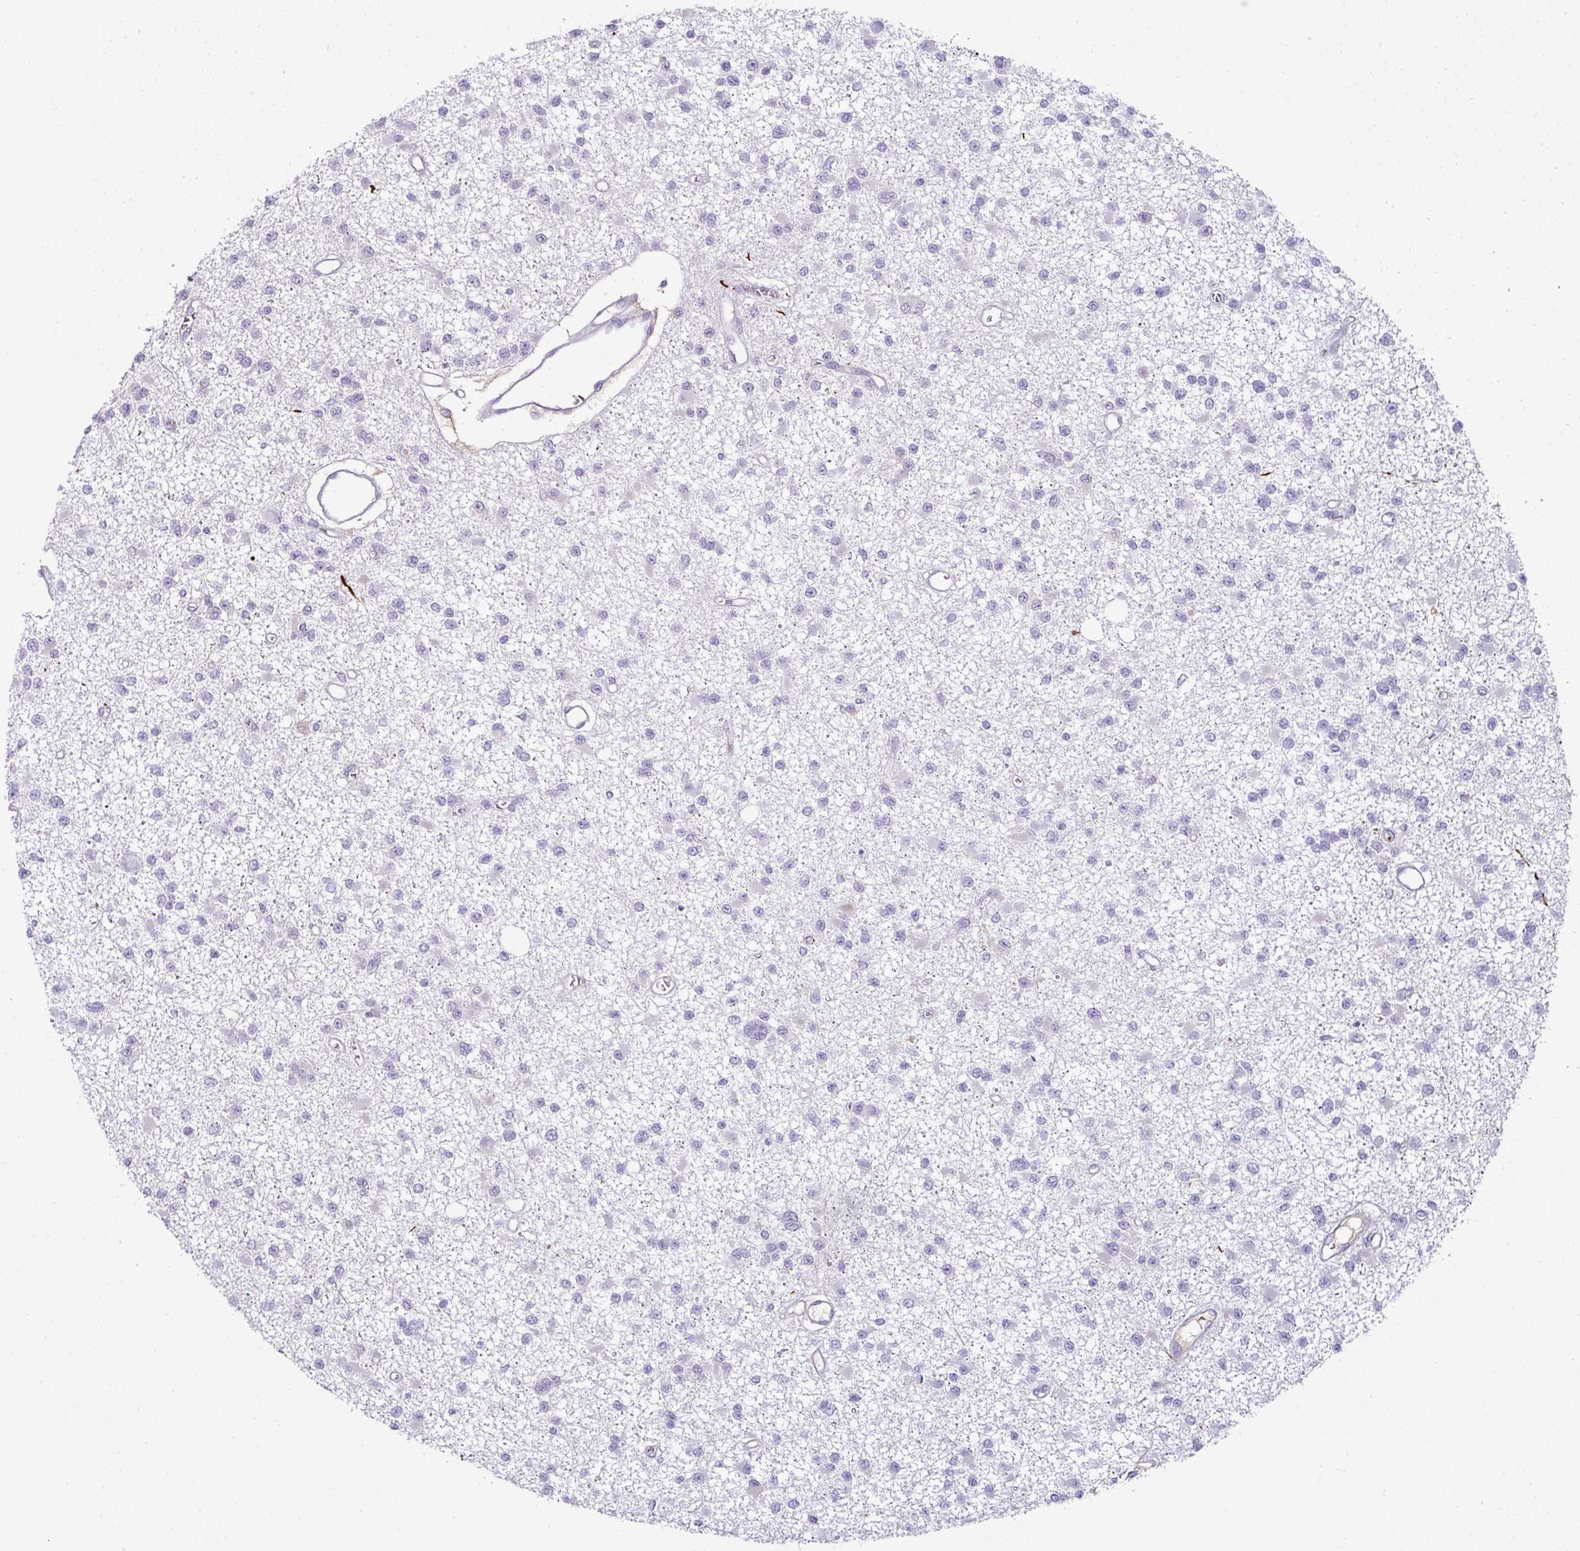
{"staining": {"intensity": "negative", "quantity": "none", "location": "none"}, "tissue": "glioma", "cell_type": "Tumor cells", "image_type": "cancer", "snomed": [{"axis": "morphology", "description": "Glioma, malignant, Low grade"}, {"axis": "topography", "description": "Brain"}], "caption": "High magnification brightfield microscopy of glioma stained with DAB (brown) and counterstained with hematoxylin (blue): tumor cells show no significant expression. (Stains: DAB immunohistochemistry with hematoxylin counter stain, Microscopy: brightfield microscopy at high magnification).", "gene": "FGF17", "patient": {"sex": "female", "age": 22}}